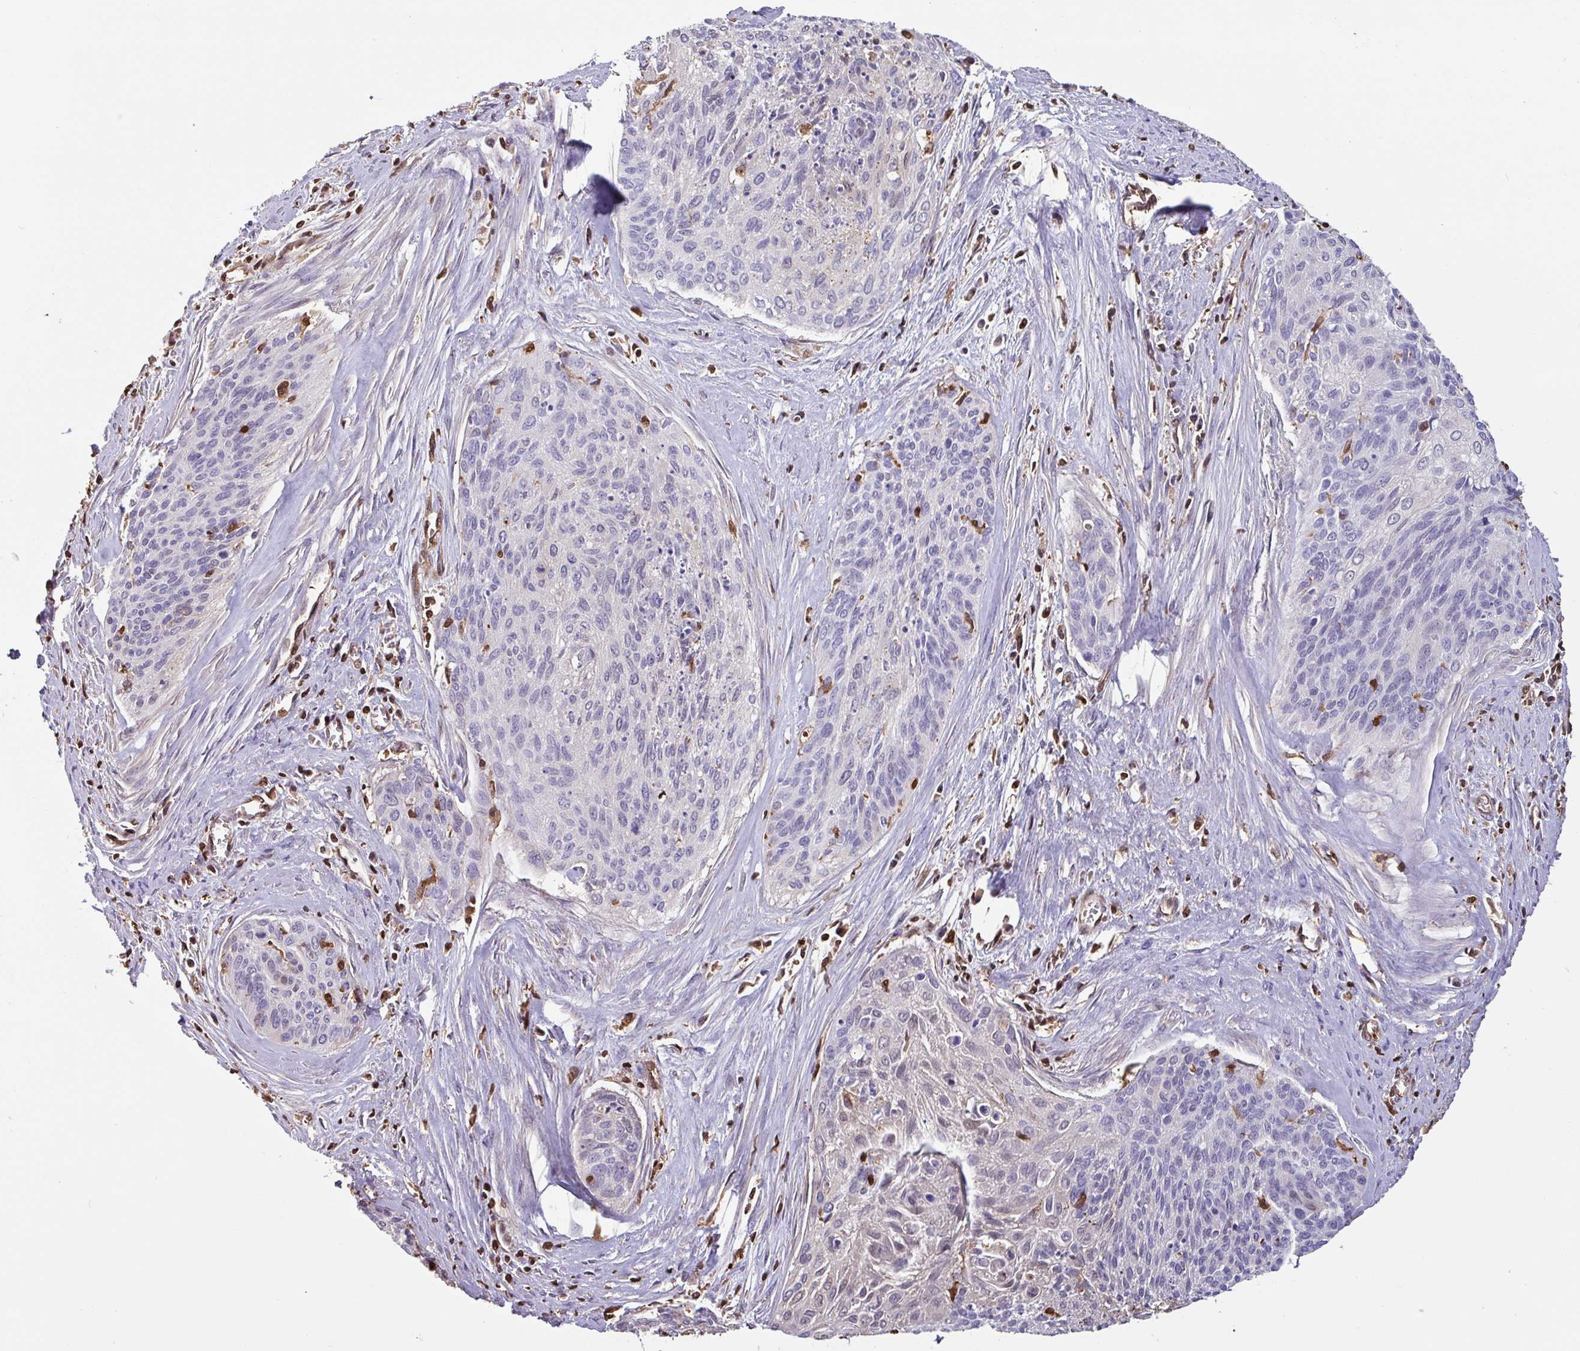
{"staining": {"intensity": "negative", "quantity": "none", "location": "none"}, "tissue": "cervical cancer", "cell_type": "Tumor cells", "image_type": "cancer", "snomed": [{"axis": "morphology", "description": "Squamous cell carcinoma, NOS"}, {"axis": "topography", "description": "Cervix"}], "caption": "Cervical cancer stained for a protein using immunohistochemistry (IHC) displays no expression tumor cells.", "gene": "ARHGDIB", "patient": {"sex": "female", "age": 55}}